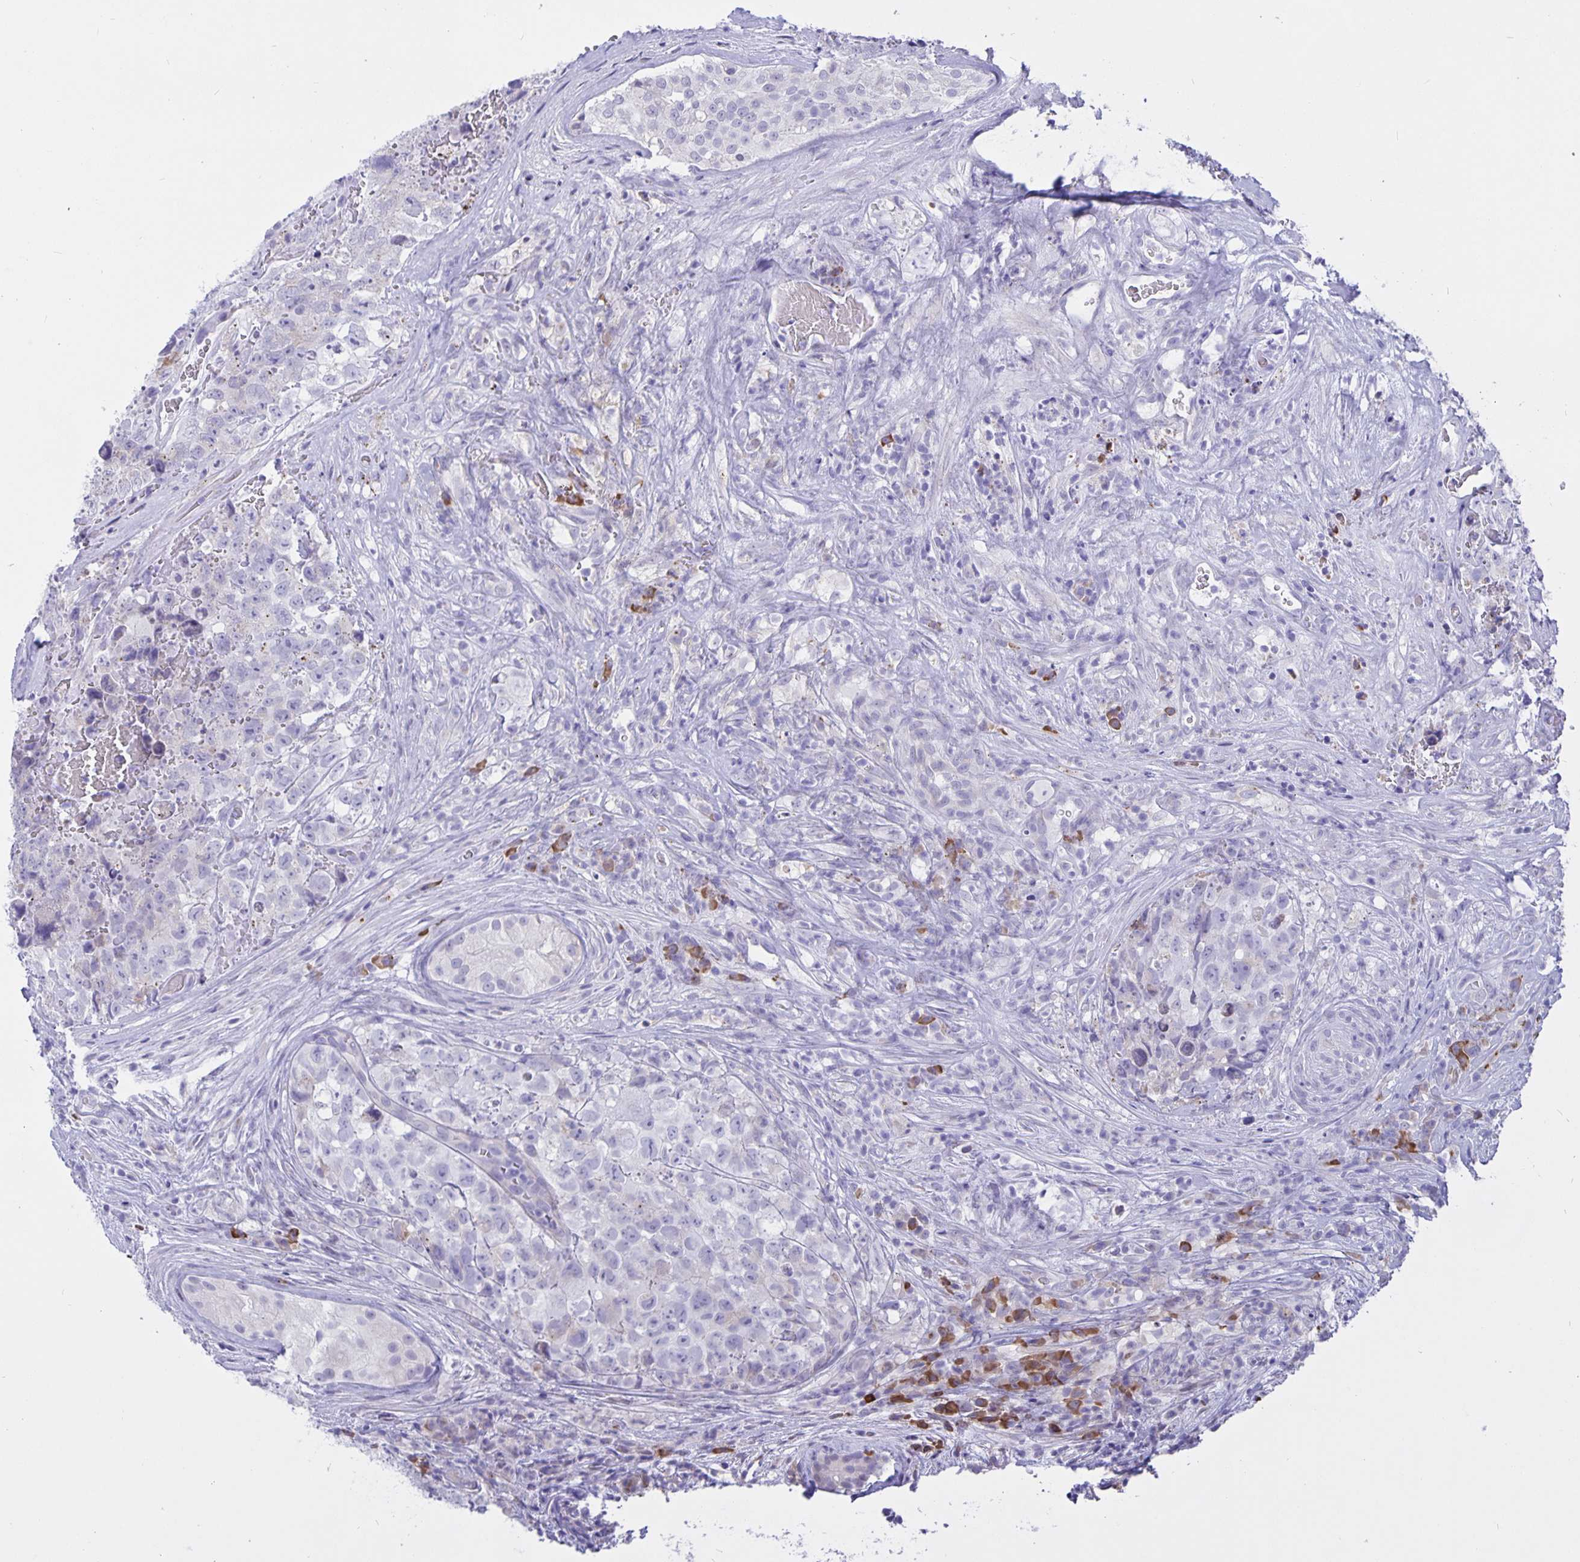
{"staining": {"intensity": "negative", "quantity": "none", "location": "none"}, "tissue": "testis cancer", "cell_type": "Tumor cells", "image_type": "cancer", "snomed": [{"axis": "morphology", "description": "Carcinoma, Embryonal, NOS"}, {"axis": "topography", "description": "Testis"}], "caption": "This is an IHC micrograph of human testis cancer. There is no positivity in tumor cells.", "gene": "ERMN", "patient": {"sex": "male", "age": 18}}